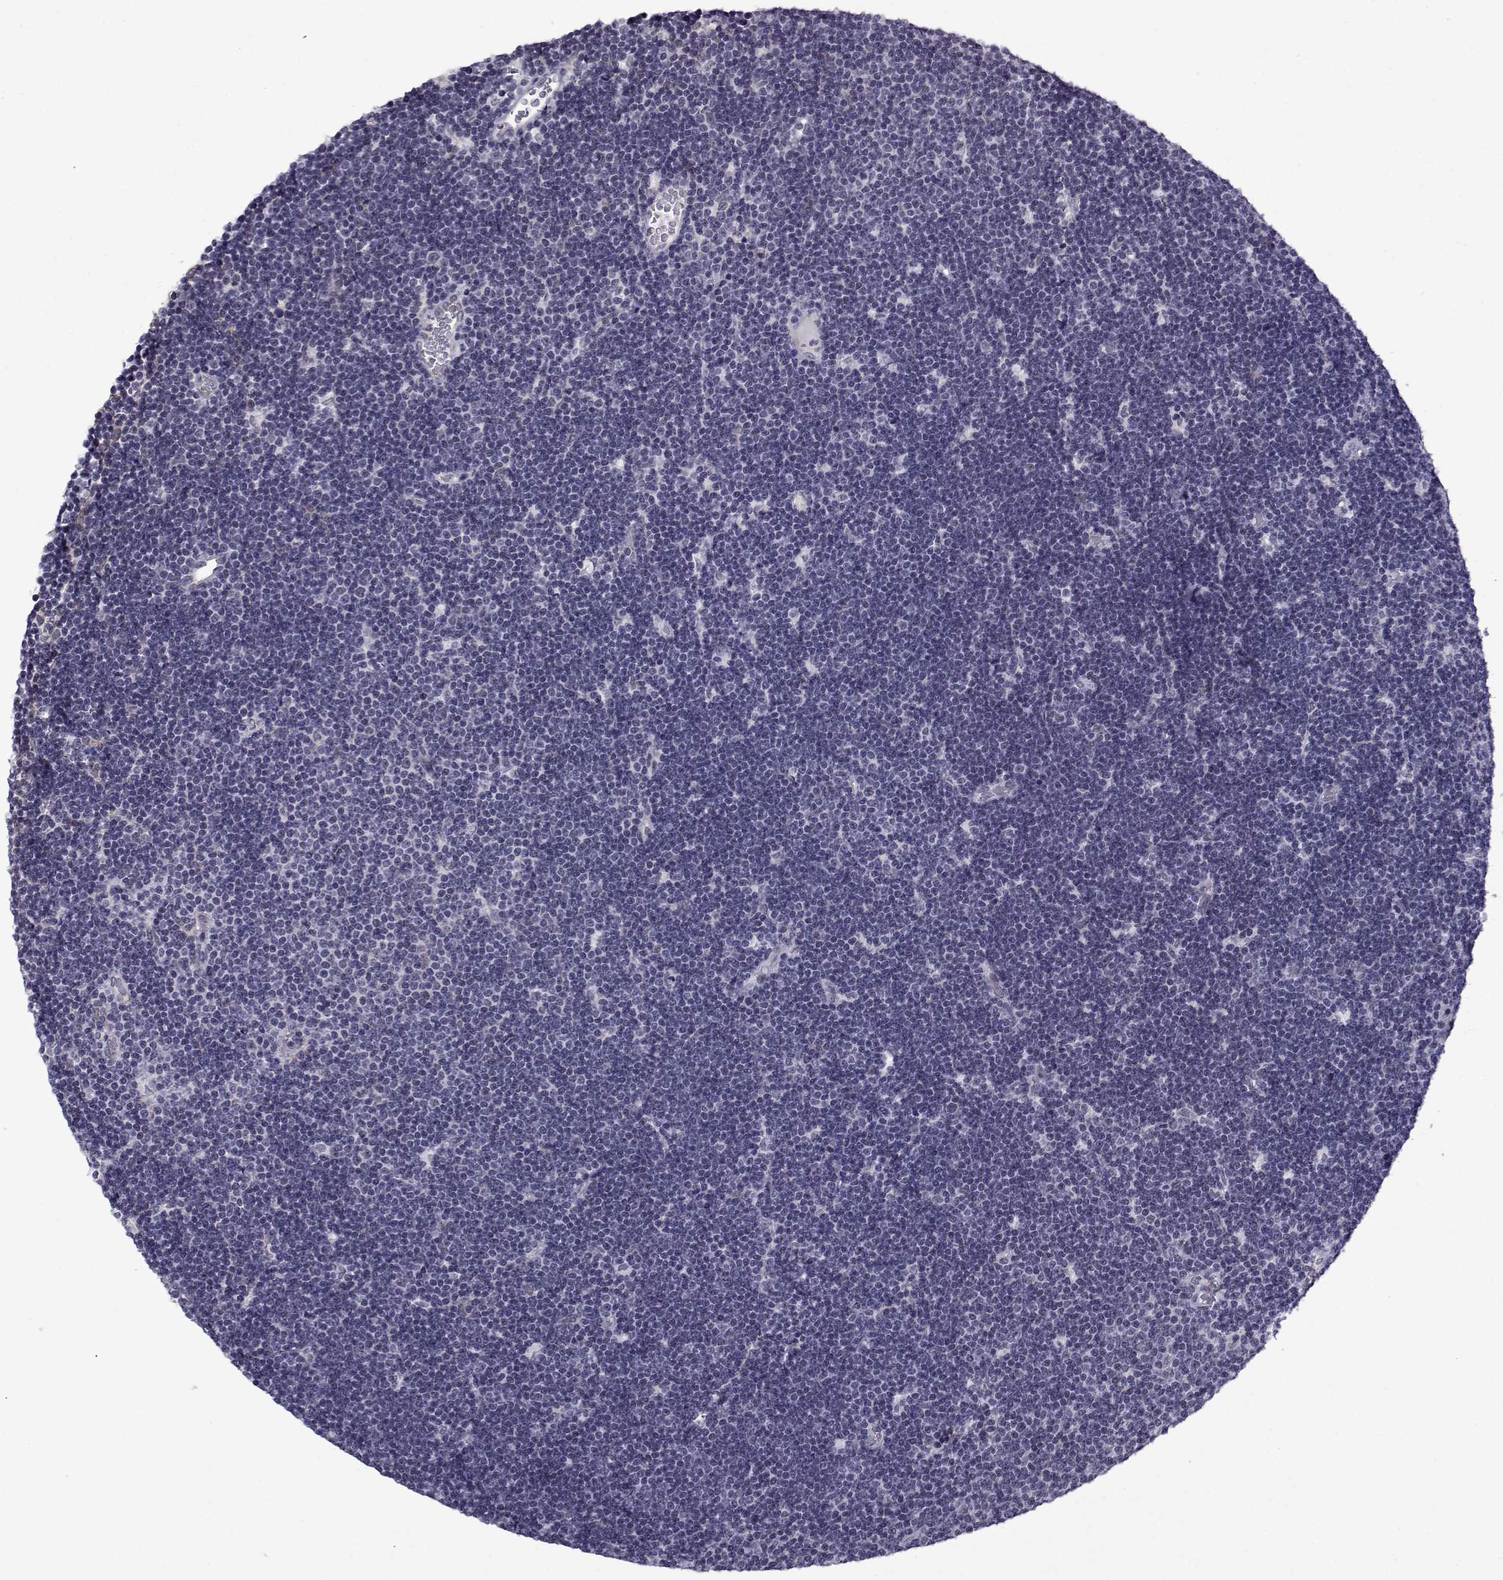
{"staining": {"intensity": "negative", "quantity": "none", "location": "none"}, "tissue": "lymphoma", "cell_type": "Tumor cells", "image_type": "cancer", "snomed": [{"axis": "morphology", "description": "Malignant lymphoma, non-Hodgkin's type, Low grade"}, {"axis": "topography", "description": "Brain"}], "caption": "This is an immunohistochemistry image of malignant lymphoma, non-Hodgkin's type (low-grade). There is no expression in tumor cells.", "gene": "RBM24", "patient": {"sex": "female", "age": 66}}